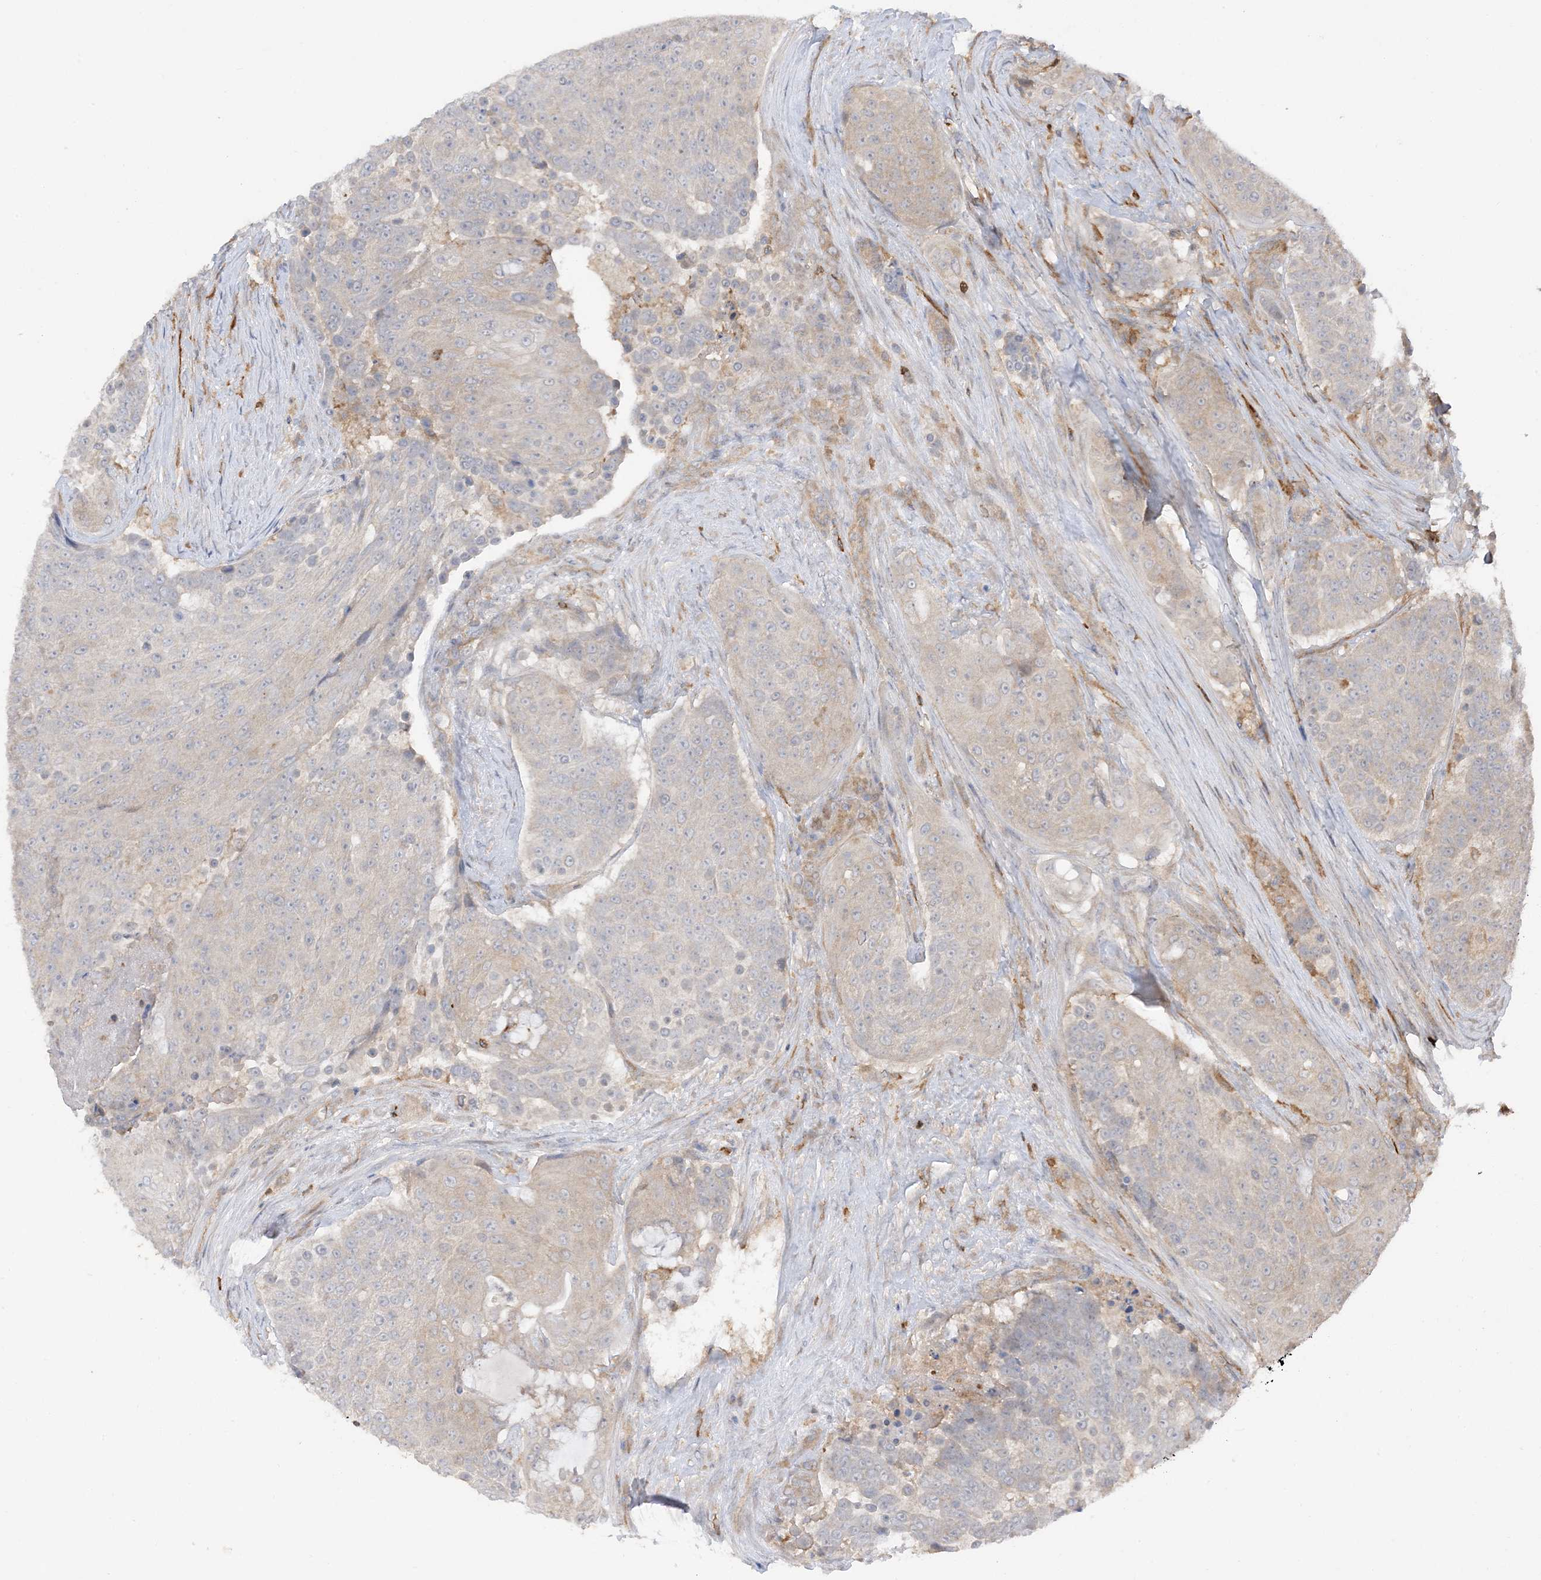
{"staining": {"intensity": "negative", "quantity": "none", "location": "none"}, "tissue": "urothelial cancer", "cell_type": "Tumor cells", "image_type": "cancer", "snomed": [{"axis": "morphology", "description": "Urothelial carcinoma, High grade"}, {"axis": "topography", "description": "Urinary bladder"}], "caption": "Immunohistochemistry micrograph of neoplastic tissue: human urothelial cancer stained with DAB demonstrates no significant protein staining in tumor cells.", "gene": "PHACTR2", "patient": {"sex": "female", "age": 63}}